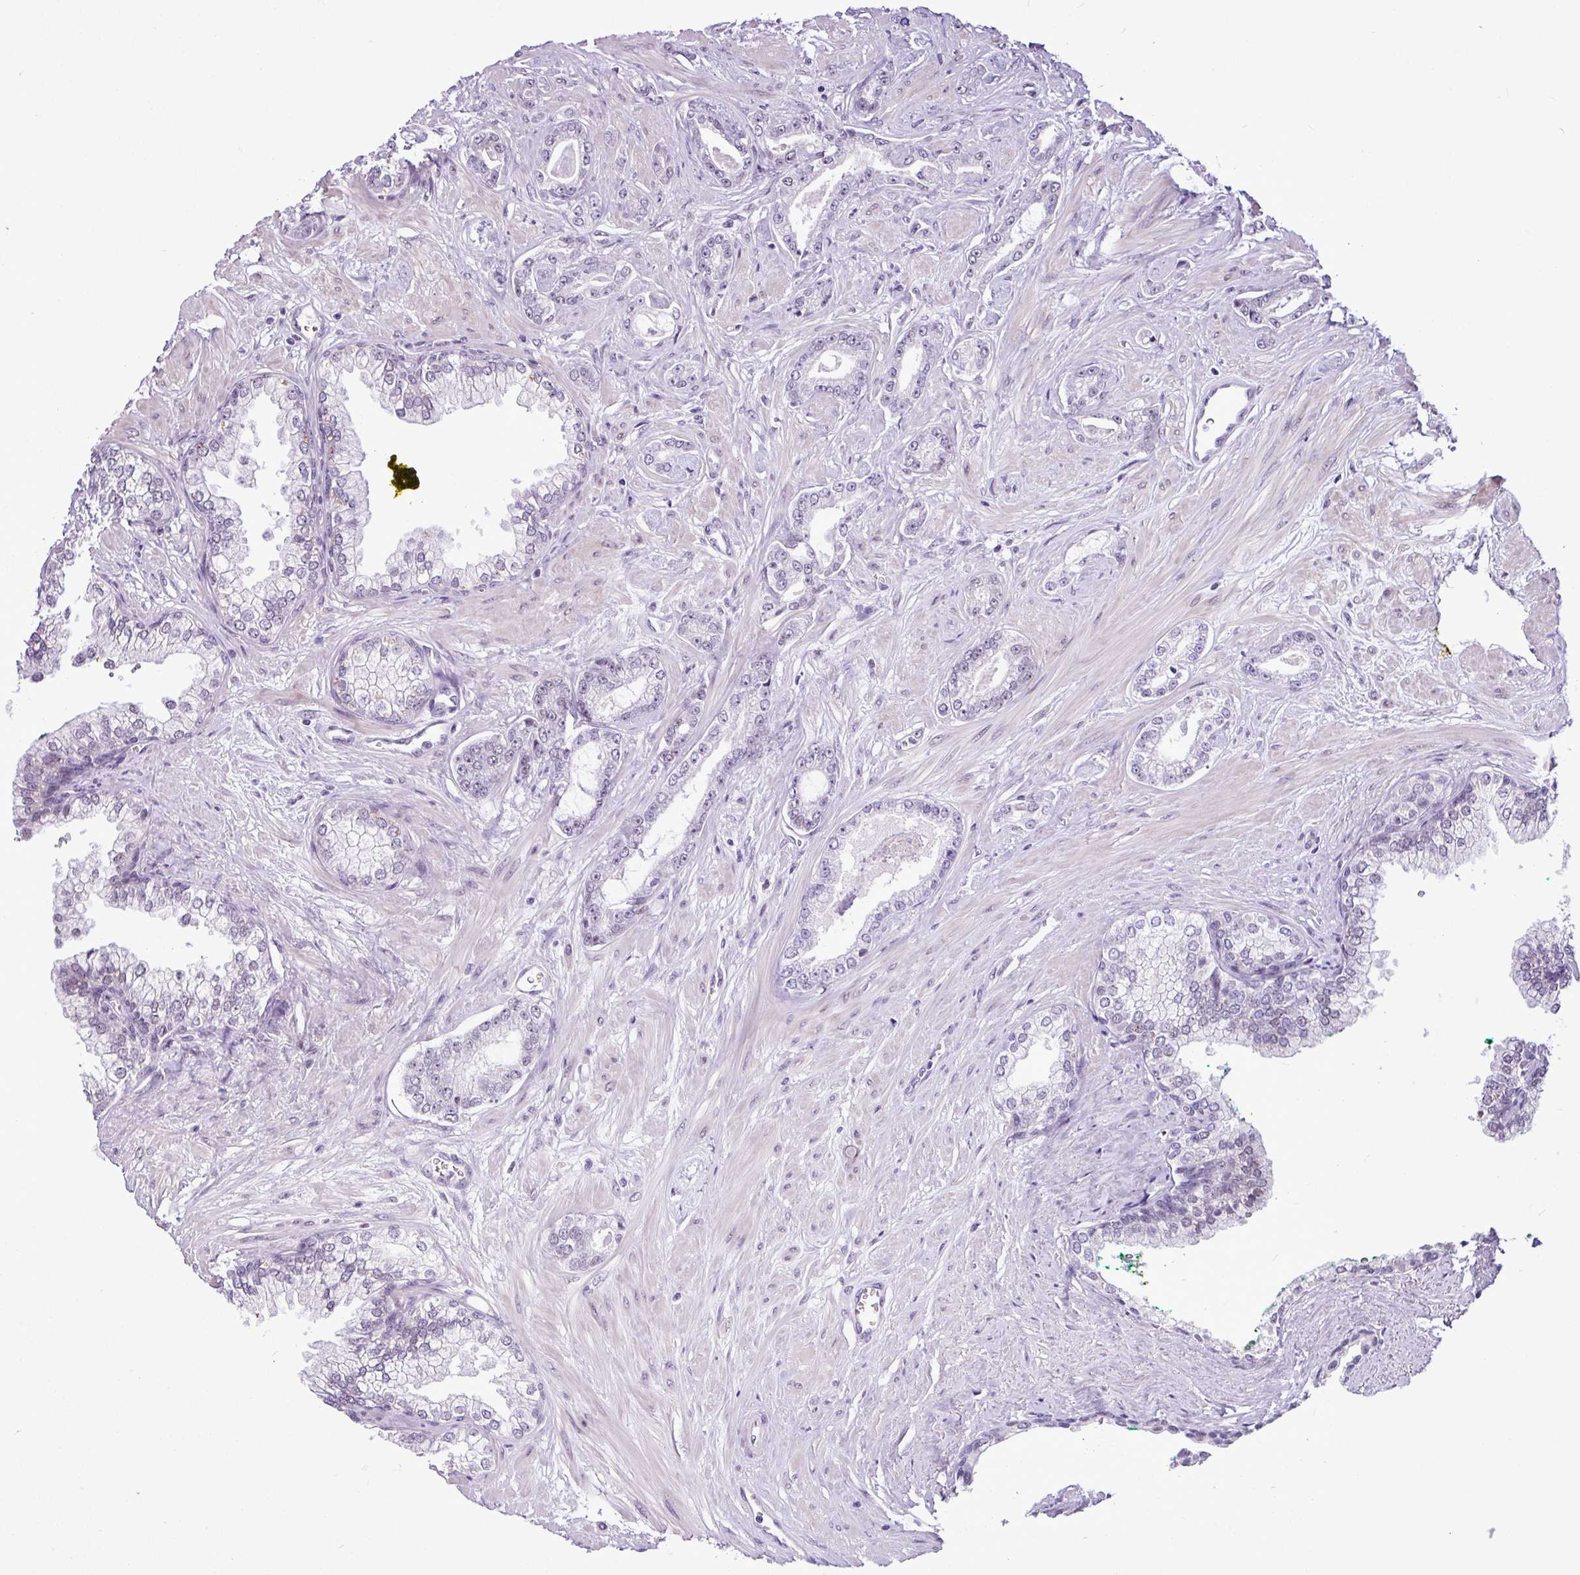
{"staining": {"intensity": "negative", "quantity": "none", "location": "none"}, "tissue": "prostate cancer", "cell_type": "Tumor cells", "image_type": "cancer", "snomed": [{"axis": "morphology", "description": "Adenocarcinoma, Low grade"}, {"axis": "topography", "description": "Prostate"}], "caption": "This is an IHC histopathology image of human prostate cancer. There is no expression in tumor cells.", "gene": "UTP18", "patient": {"sex": "male", "age": 60}}